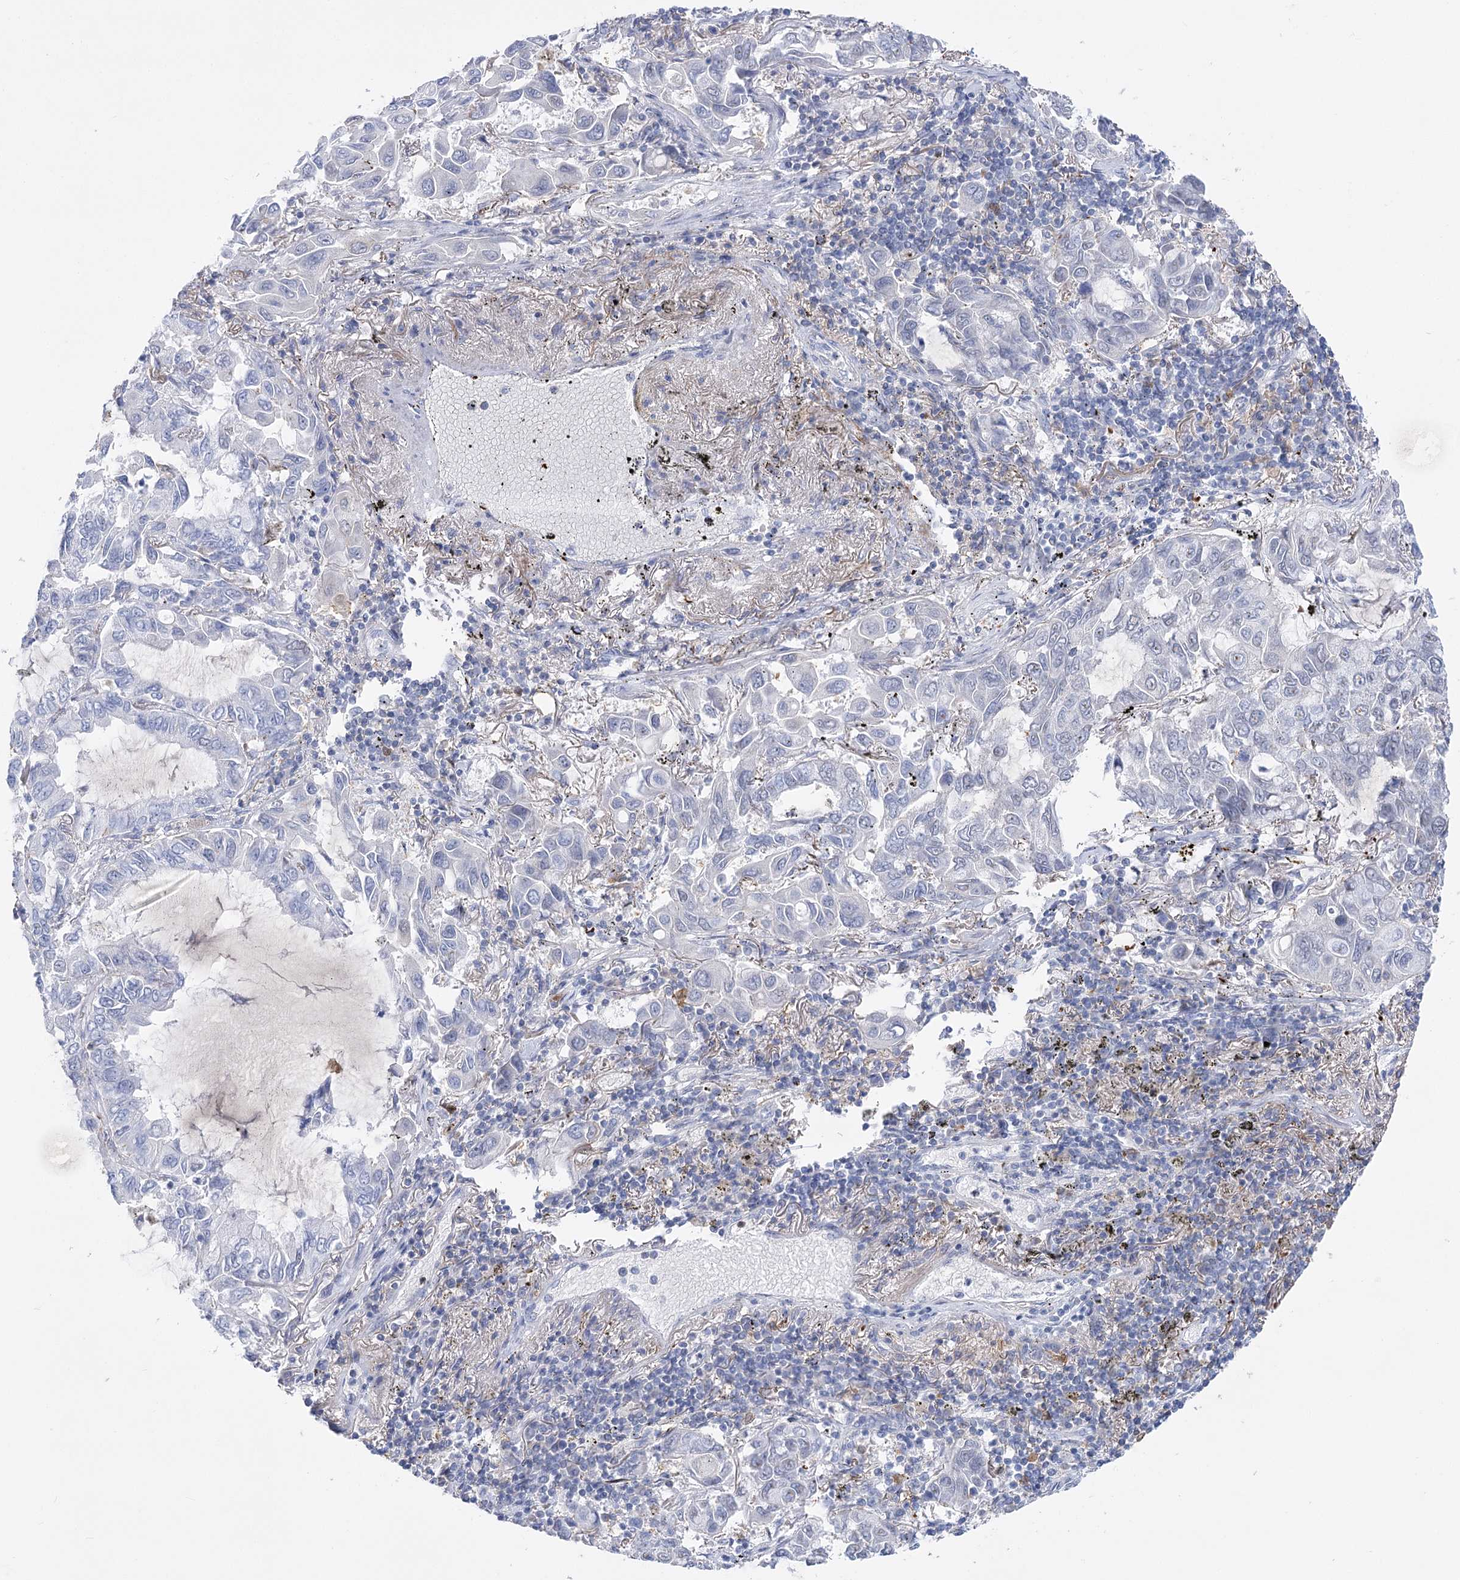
{"staining": {"intensity": "negative", "quantity": "none", "location": "none"}, "tissue": "lung cancer", "cell_type": "Tumor cells", "image_type": "cancer", "snomed": [{"axis": "morphology", "description": "Adenocarcinoma, NOS"}, {"axis": "topography", "description": "Lung"}], "caption": "IHC micrograph of neoplastic tissue: adenocarcinoma (lung) stained with DAB reveals no significant protein expression in tumor cells. (DAB IHC visualized using brightfield microscopy, high magnification).", "gene": "PCDHA1", "patient": {"sex": "male", "age": 64}}